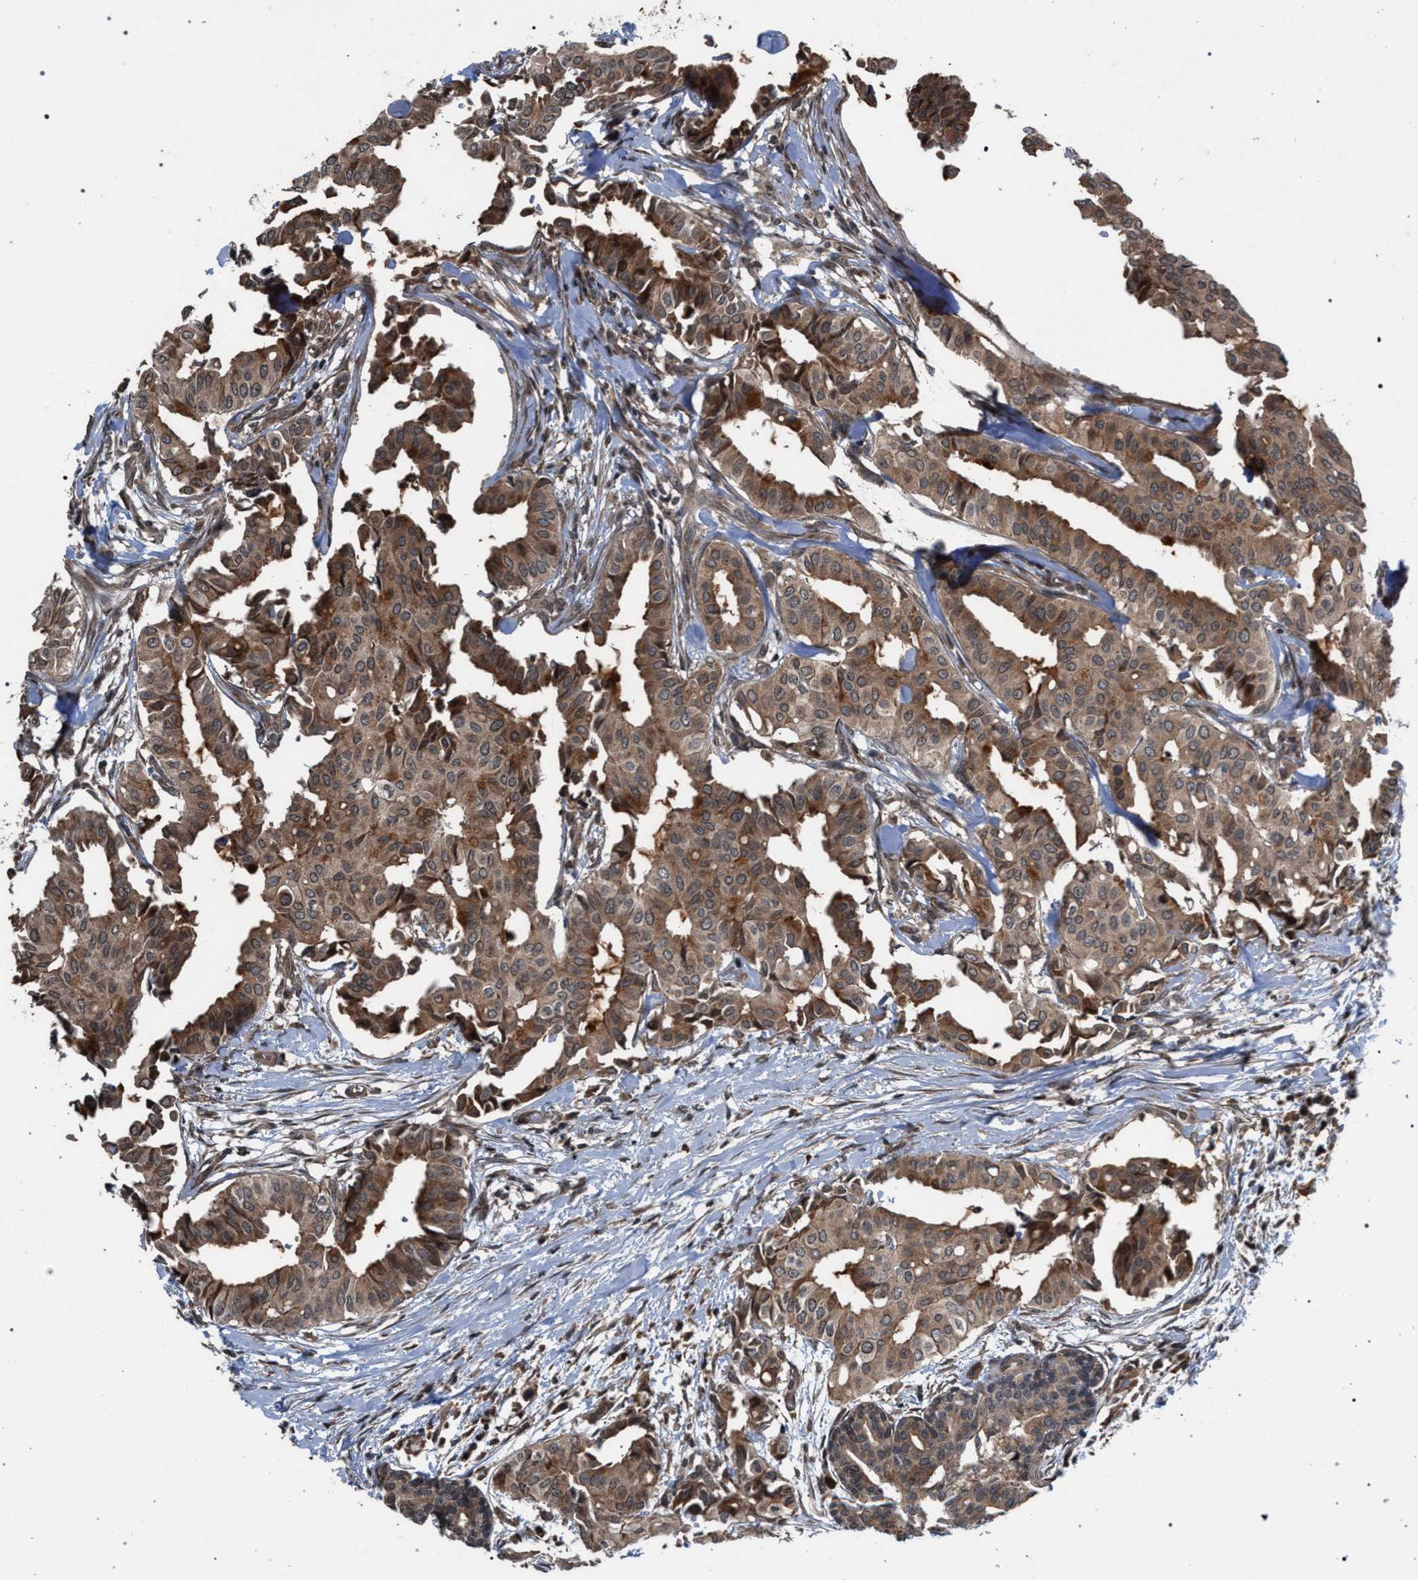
{"staining": {"intensity": "moderate", "quantity": ">75%", "location": "cytoplasmic/membranous"}, "tissue": "head and neck cancer", "cell_type": "Tumor cells", "image_type": "cancer", "snomed": [{"axis": "morphology", "description": "Adenocarcinoma, NOS"}, {"axis": "topography", "description": "Salivary gland"}, {"axis": "topography", "description": "Head-Neck"}], "caption": "Protein expression analysis of human head and neck adenocarcinoma reveals moderate cytoplasmic/membranous staining in approximately >75% of tumor cells. (brown staining indicates protein expression, while blue staining denotes nuclei).", "gene": "IRAK4", "patient": {"sex": "female", "age": 59}}